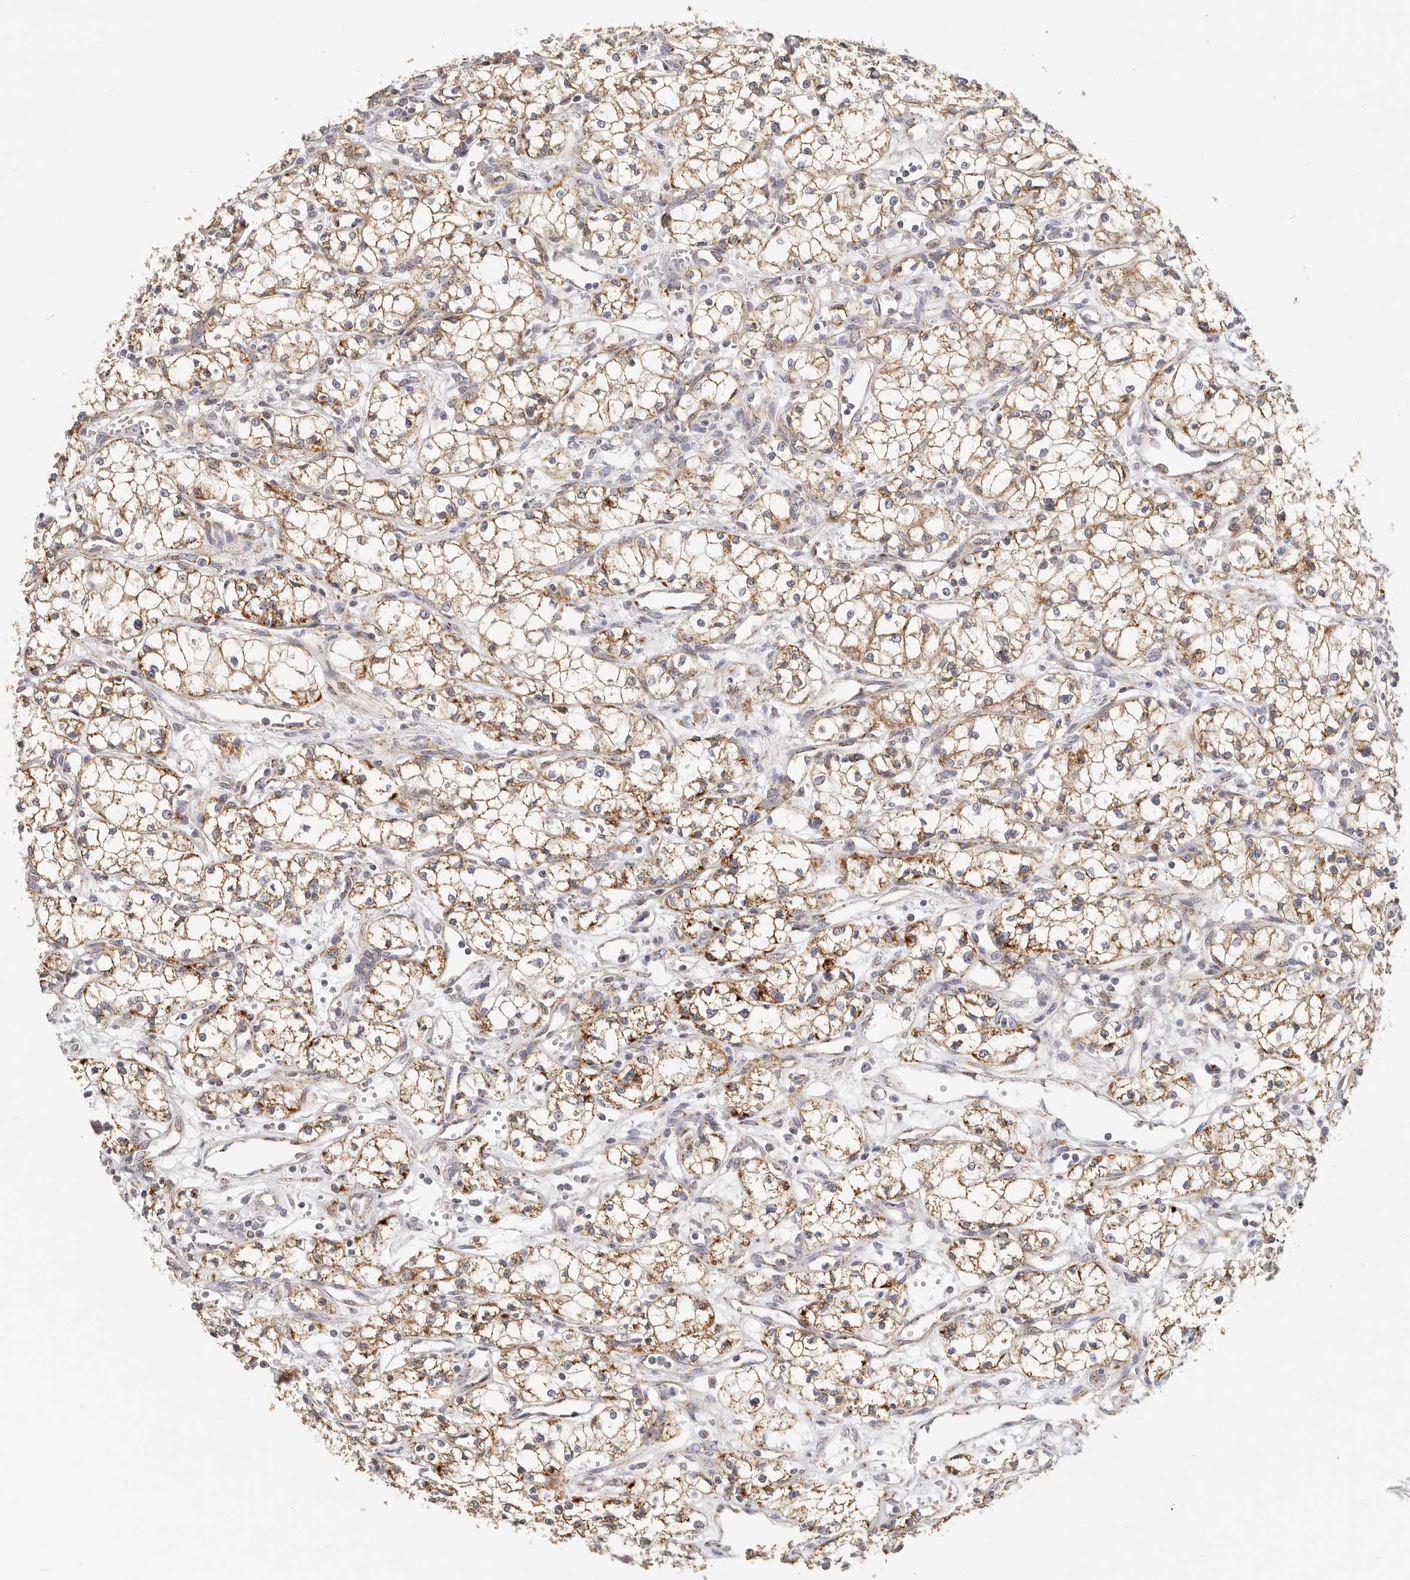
{"staining": {"intensity": "strong", "quantity": "25%-75%", "location": "cytoplasmic/membranous"}, "tissue": "renal cancer", "cell_type": "Tumor cells", "image_type": "cancer", "snomed": [{"axis": "morphology", "description": "Adenocarcinoma, NOS"}, {"axis": "topography", "description": "Kidney"}], "caption": "Protein staining by IHC demonstrates strong cytoplasmic/membranous staining in about 25%-75% of tumor cells in adenocarcinoma (renal).", "gene": "AFDN", "patient": {"sex": "male", "age": 59}}